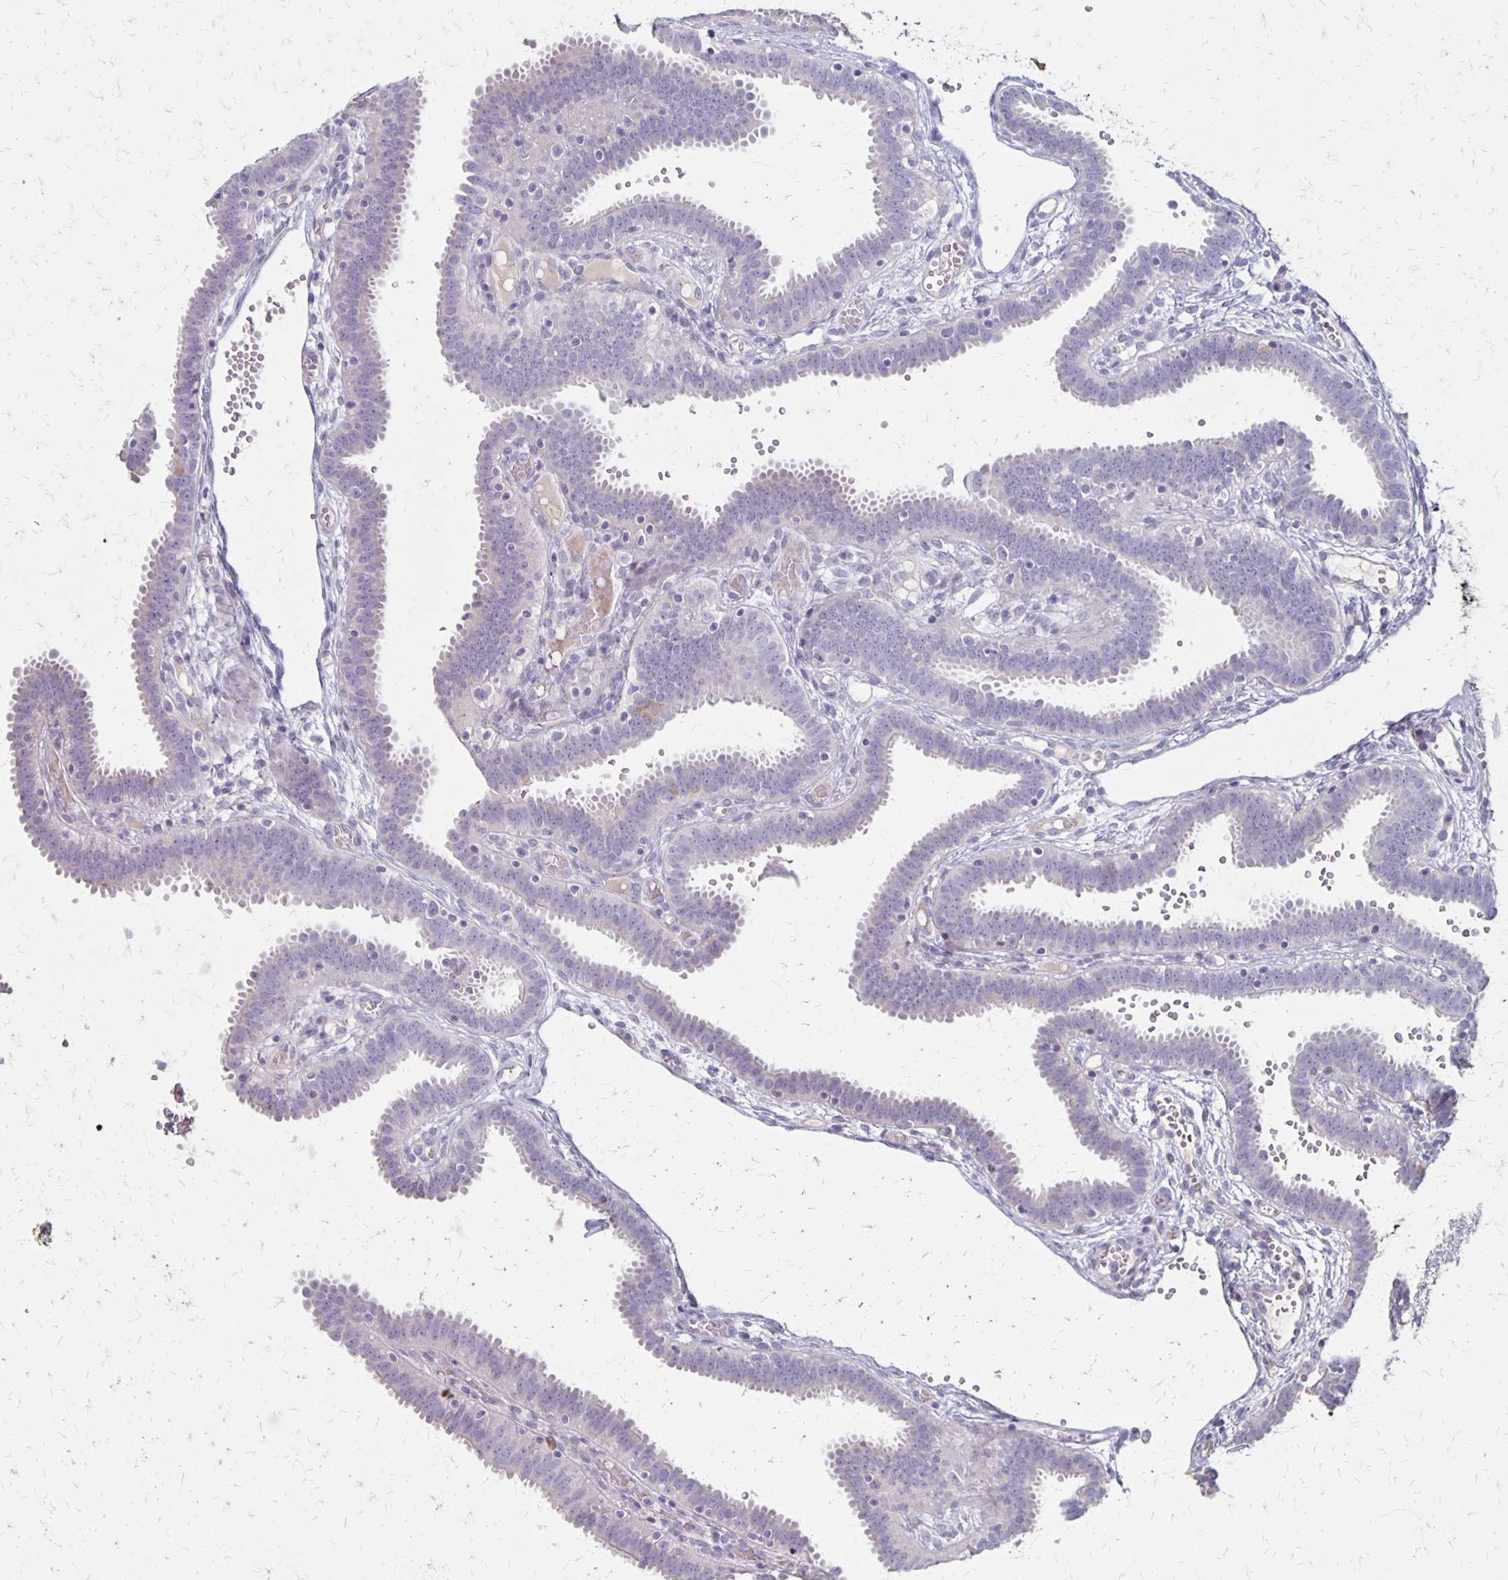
{"staining": {"intensity": "weak", "quantity": "<25%", "location": "cytoplasmic/membranous"}, "tissue": "fallopian tube", "cell_type": "Glandular cells", "image_type": "normal", "snomed": [{"axis": "morphology", "description": "Normal tissue, NOS"}, {"axis": "topography", "description": "Fallopian tube"}], "caption": "Photomicrograph shows no protein expression in glandular cells of benign fallopian tube. (Brightfield microscopy of DAB (3,3'-diaminobenzidine) IHC at high magnification).", "gene": "HOMER1", "patient": {"sex": "female", "age": 37}}